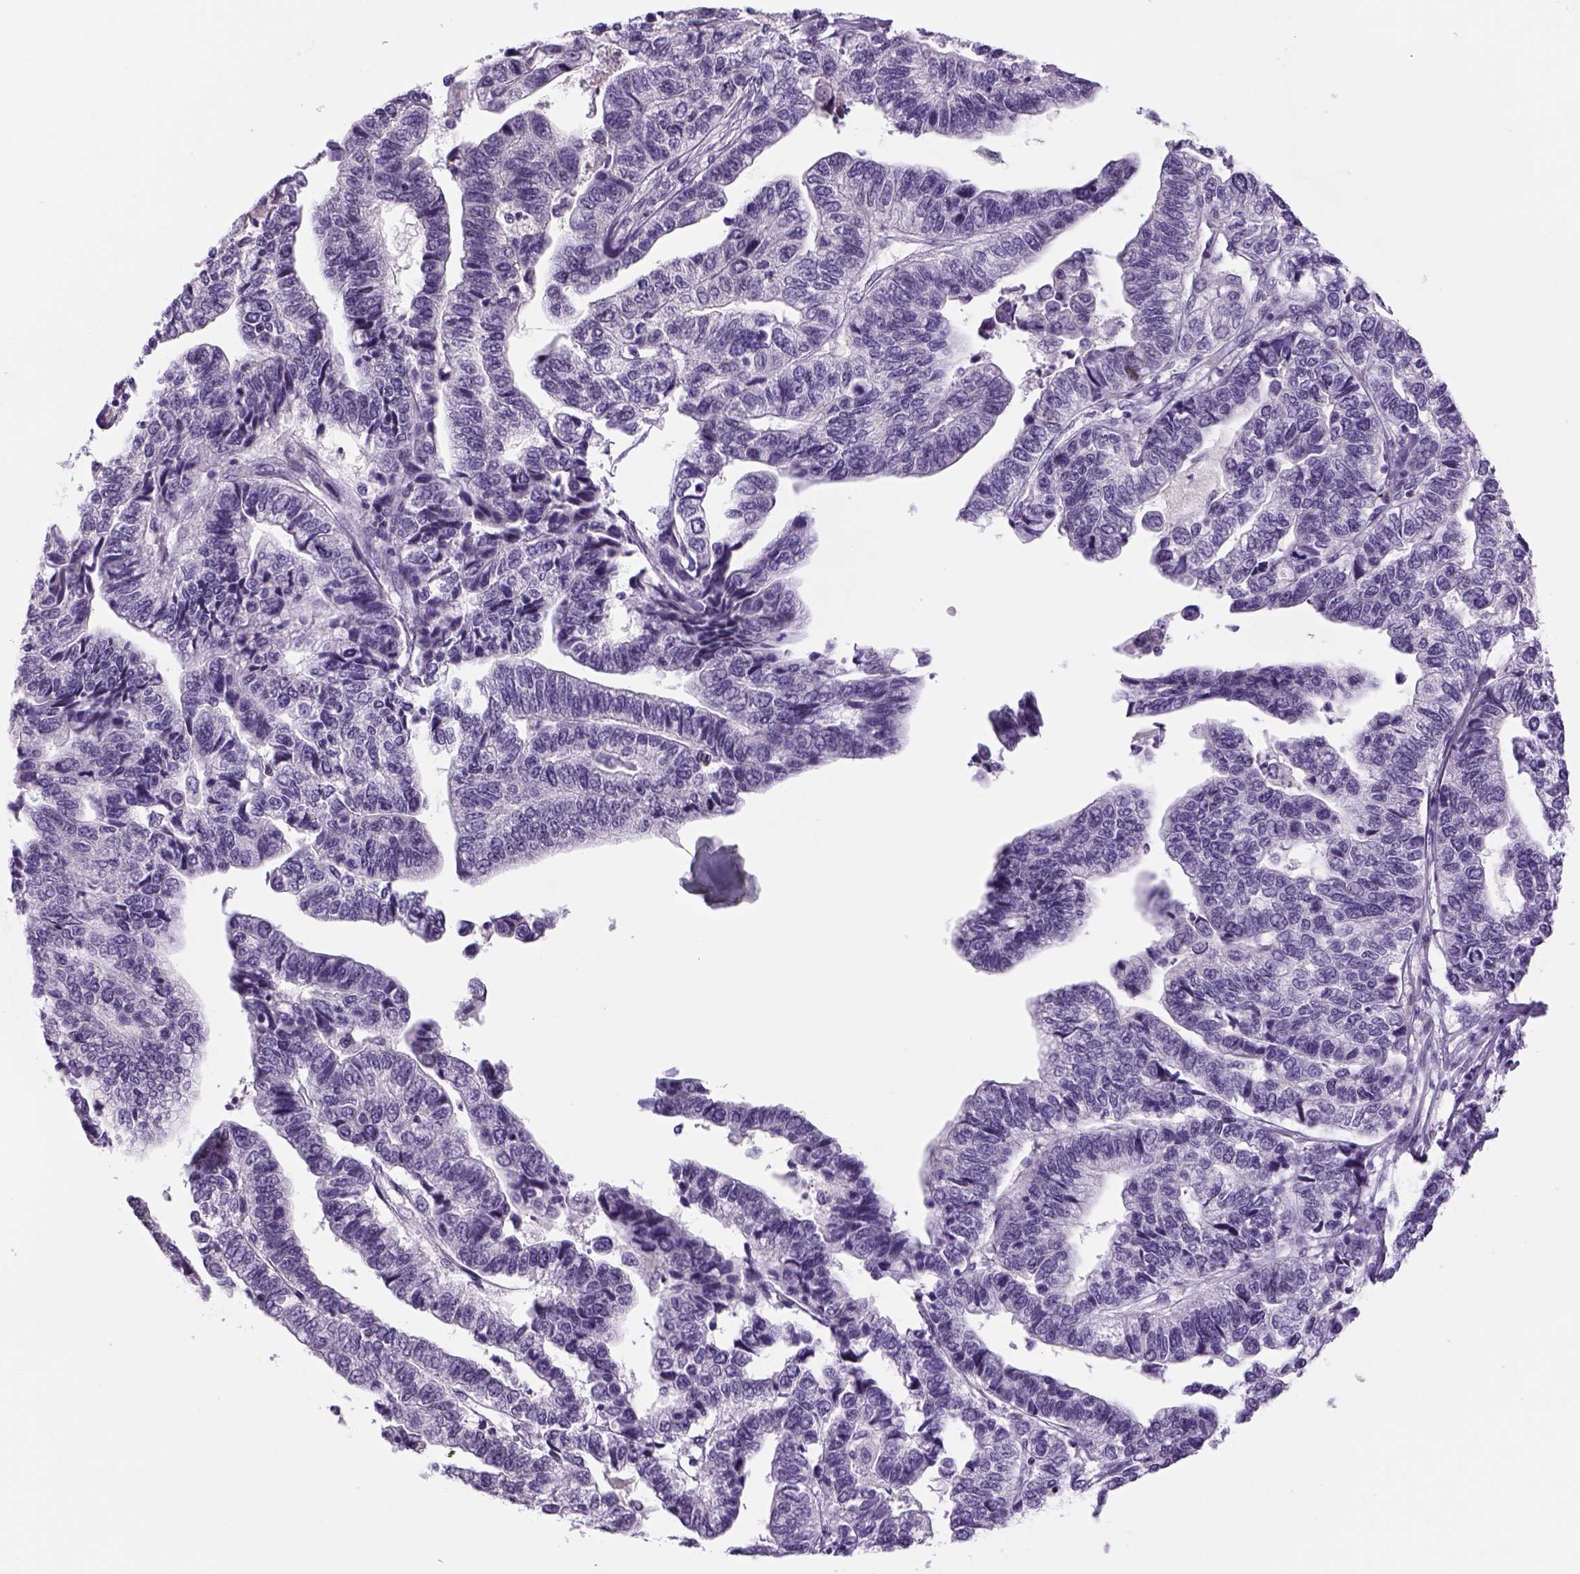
{"staining": {"intensity": "negative", "quantity": "none", "location": "none"}, "tissue": "stomach cancer", "cell_type": "Tumor cells", "image_type": "cancer", "snomed": [{"axis": "morphology", "description": "Adenocarcinoma, NOS"}, {"axis": "topography", "description": "Stomach, upper"}], "caption": "This photomicrograph is of adenocarcinoma (stomach) stained with IHC to label a protein in brown with the nuclei are counter-stained blue. There is no positivity in tumor cells.", "gene": "DBH", "patient": {"sex": "female", "age": 67}}